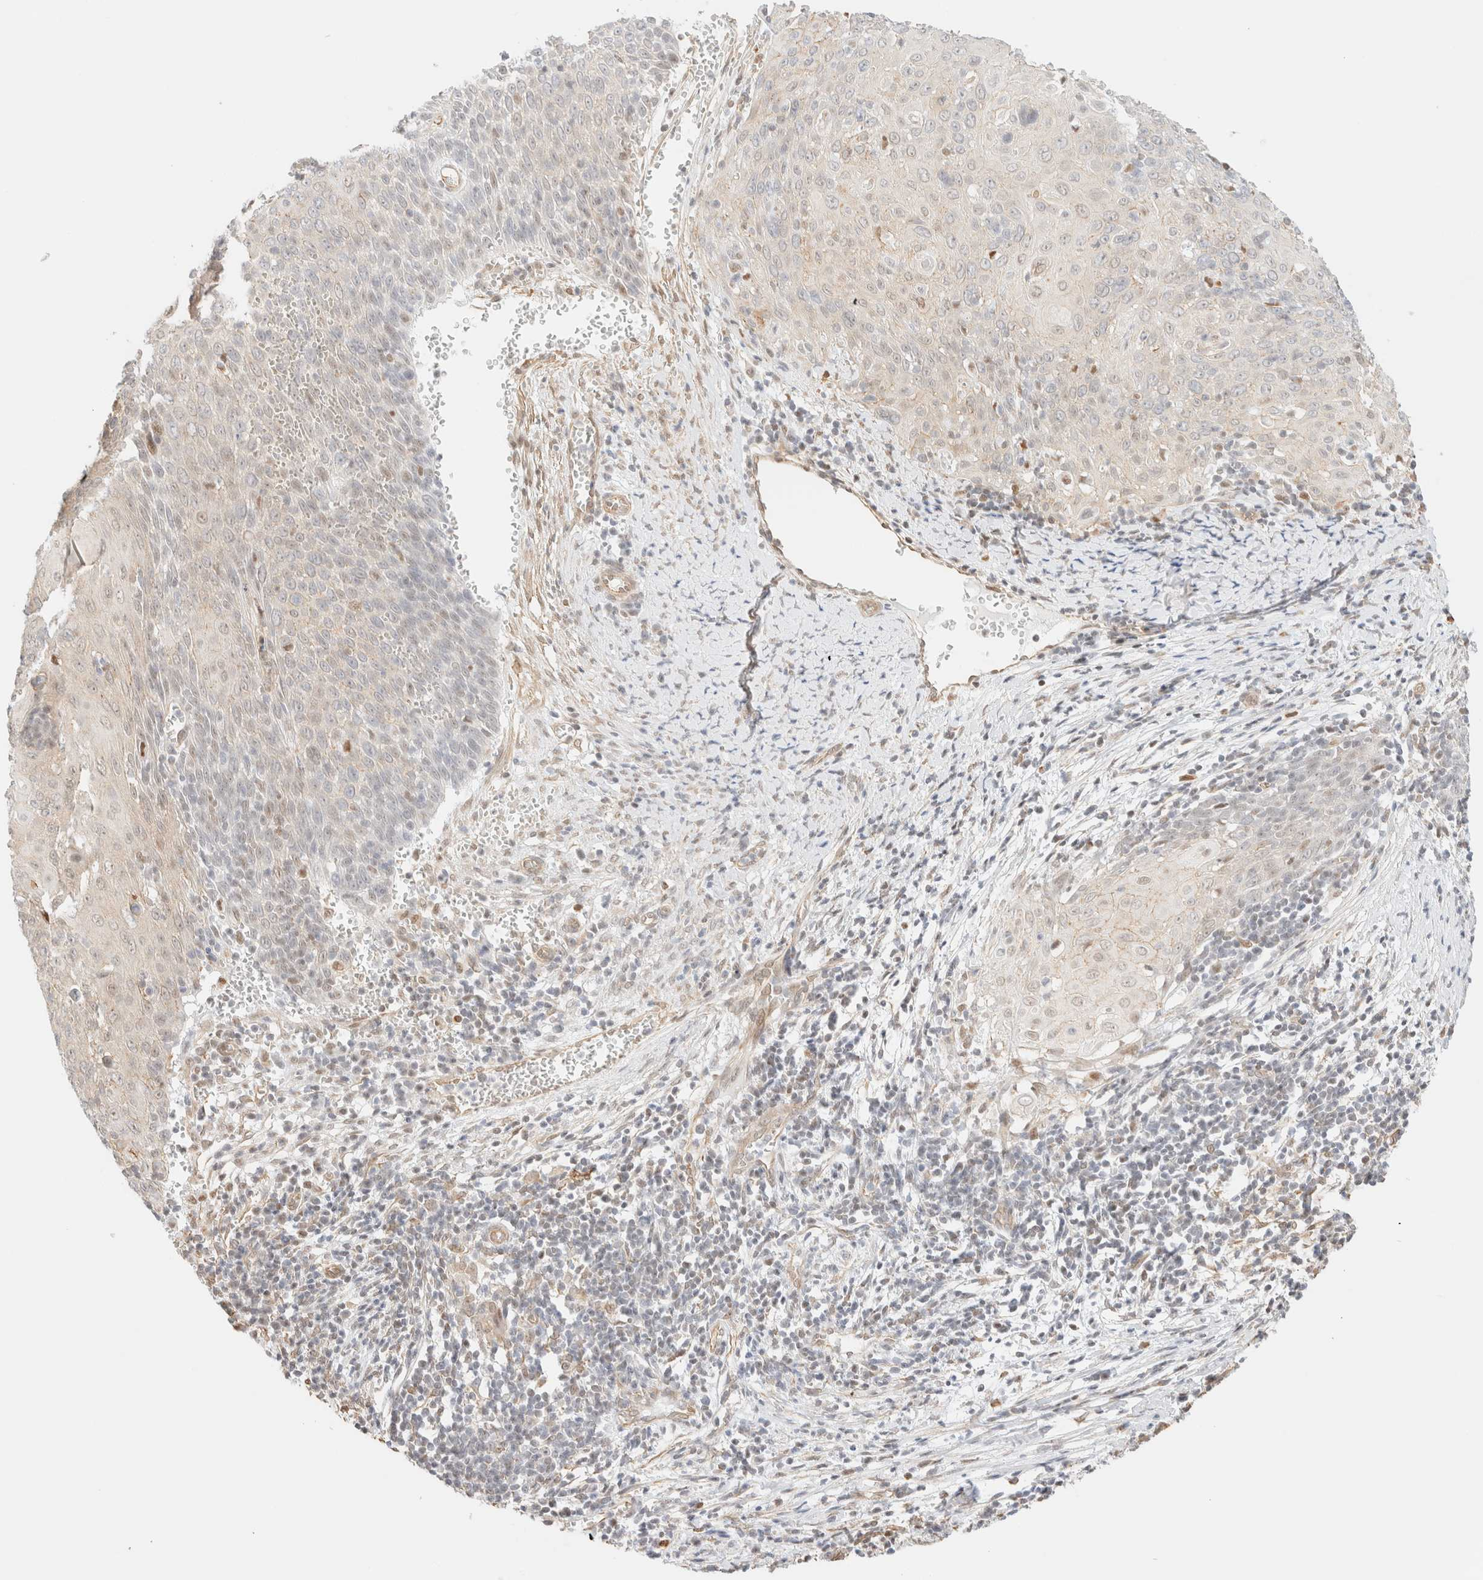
{"staining": {"intensity": "weak", "quantity": "<25%", "location": "cytoplasmic/membranous"}, "tissue": "cervical cancer", "cell_type": "Tumor cells", "image_type": "cancer", "snomed": [{"axis": "morphology", "description": "Squamous cell carcinoma, NOS"}, {"axis": "topography", "description": "Cervix"}], "caption": "A photomicrograph of squamous cell carcinoma (cervical) stained for a protein displays no brown staining in tumor cells.", "gene": "ARID5A", "patient": {"sex": "female", "age": 39}}